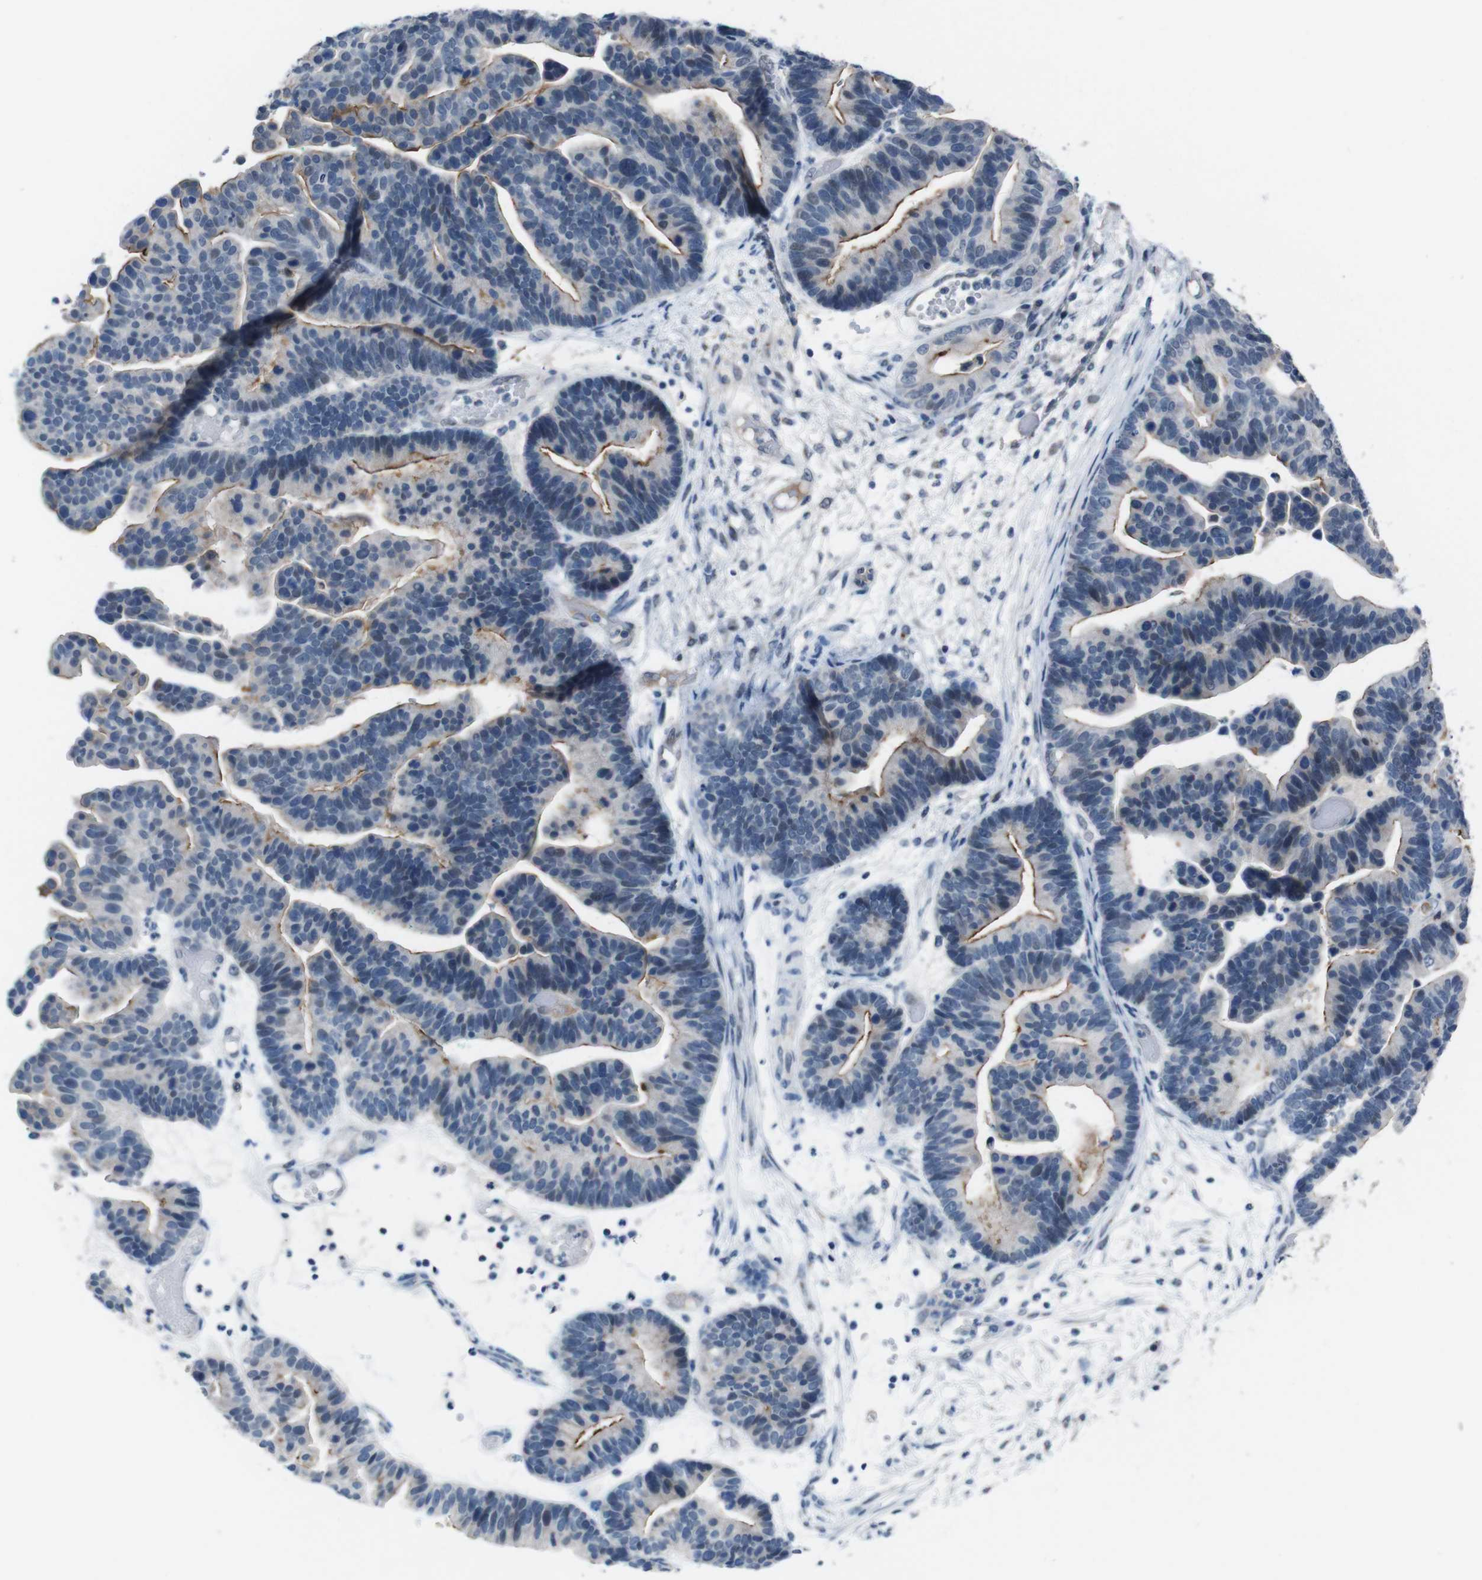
{"staining": {"intensity": "moderate", "quantity": ">75%", "location": "cytoplasmic/membranous"}, "tissue": "ovarian cancer", "cell_type": "Tumor cells", "image_type": "cancer", "snomed": [{"axis": "morphology", "description": "Cystadenocarcinoma, serous, NOS"}, {"axis": "topography", "description": "Ovary"}], "caption": "IHC micrograph of human serous cystadenocarcinoma (ovarian) stained for a protein (brown), which displays medium levels of moderate cytoplasmic/membranous positivity in about >75% of tumor cells.", "gene": "CDHR2", "patient": {"sex": "female", "age": 56}}